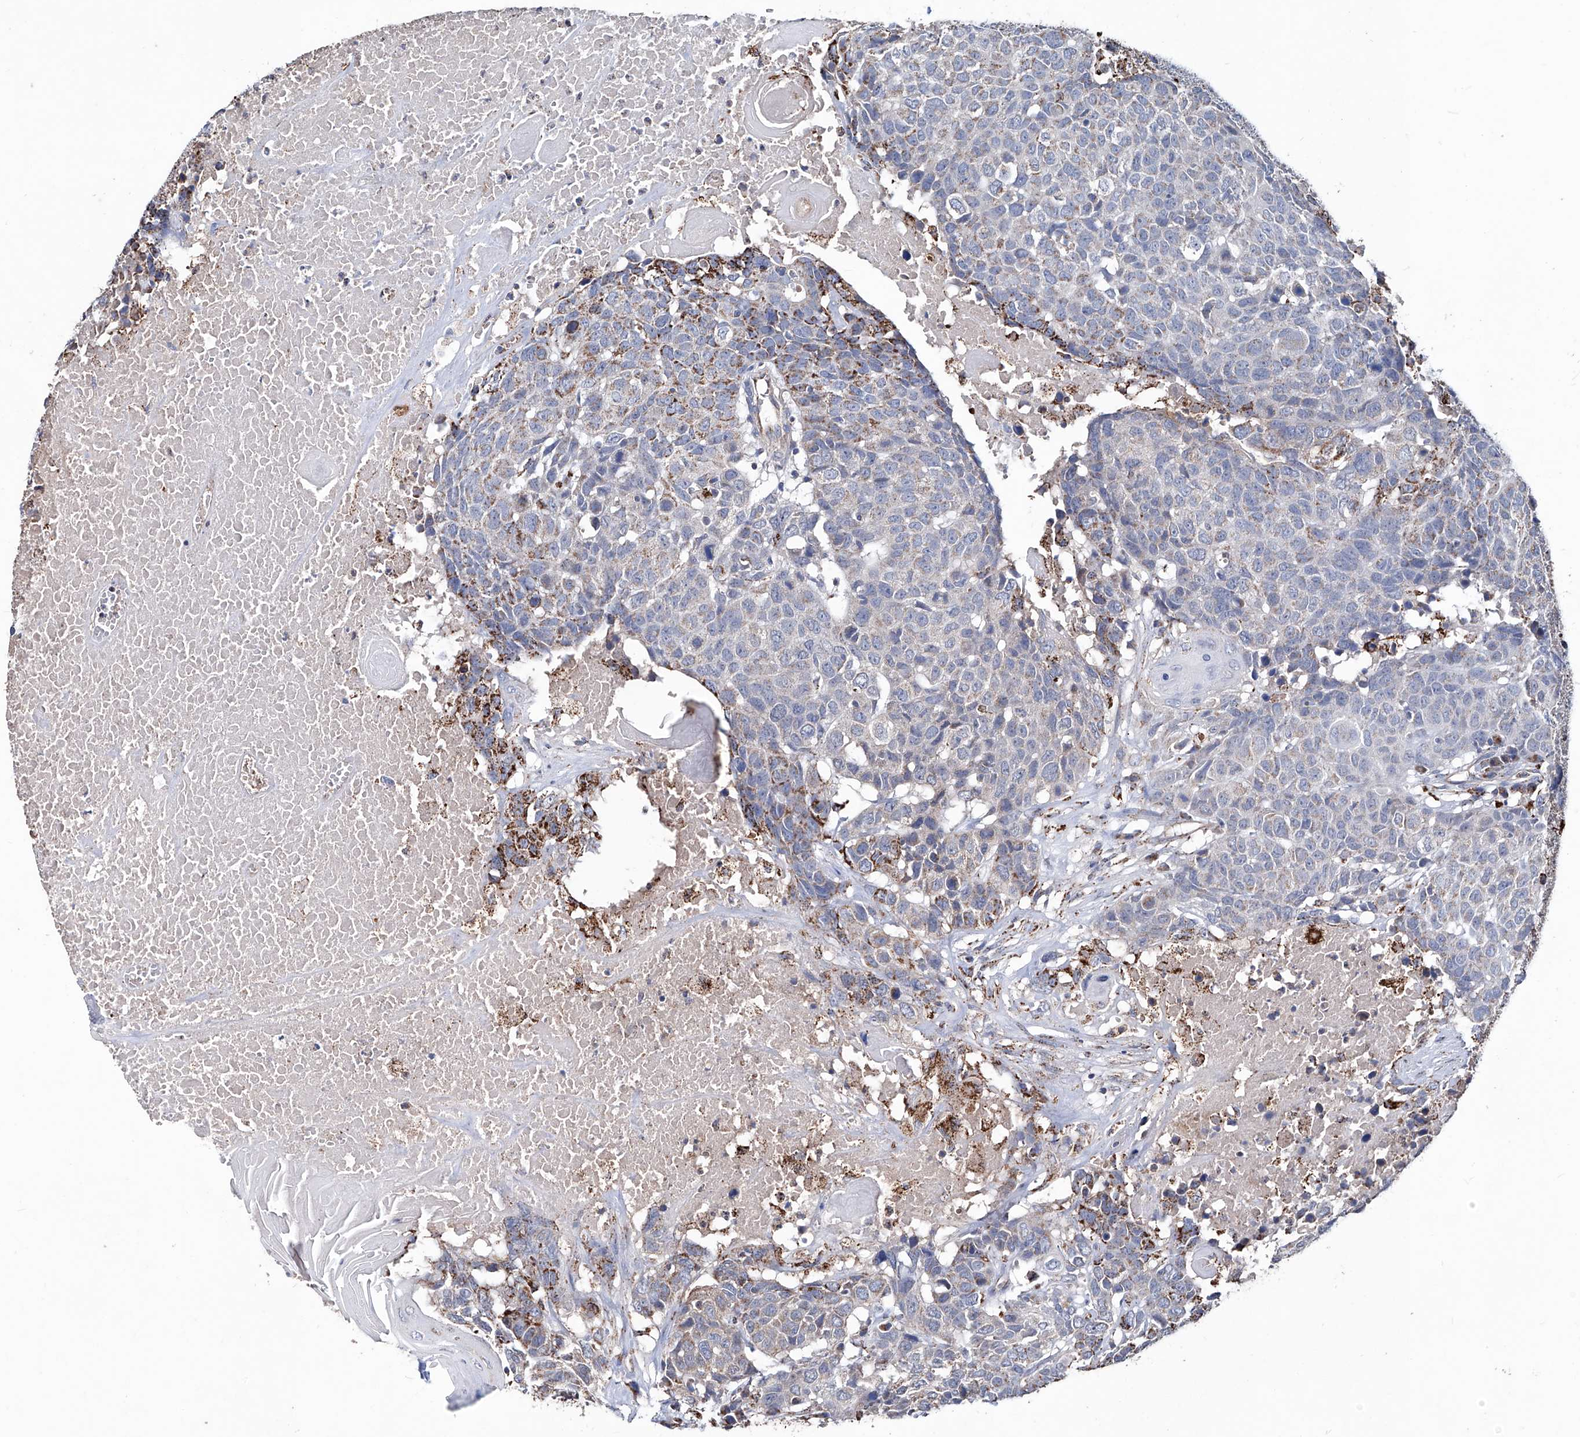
{"staining": {"intensity": "moderate", "quantity": "<25%", "location": "cytoplasmic/membranous"}, "tissue": "head and neck cancer", "cell_type": "Tumor cells", "image_type": "cancer", "snomed": [{"axis": "morphology", "description": "Squamous cell carcinoma, NOS"}, {"axis": "topography", "description": "Head-Neck"}], "caption": "This image reveals head and neck squamous cell carcinoma stained with IHC to label a protein in brown. The cytoplasmic/membranous of tumor cells show moderate positivity for the protein. Nuclei are counter-stained blue.", "gene": "NHS", "patient": {"sex": "male", "age": 66}}